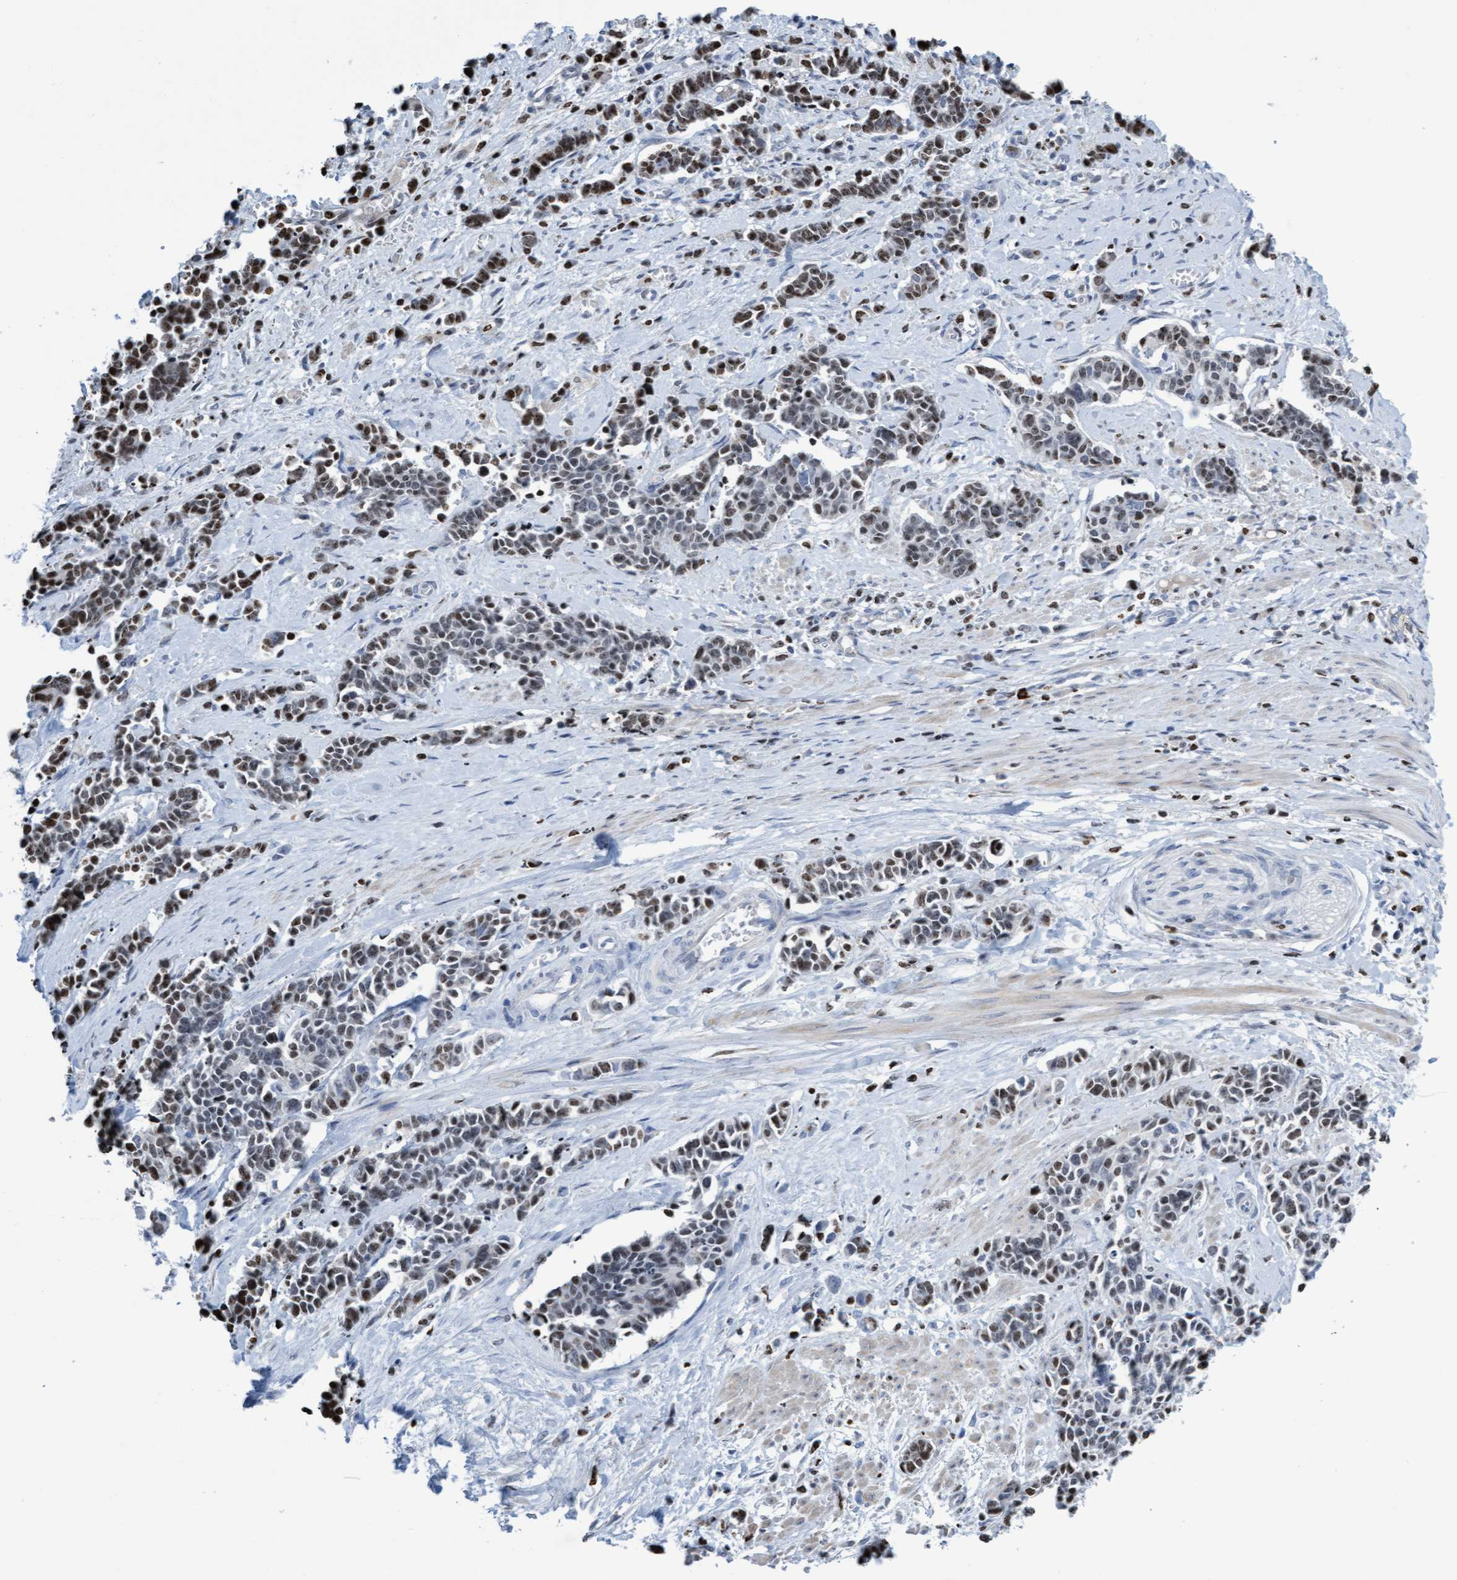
{"staining": {"intensity": "moderate", "quantity": "25%-75%", "location": "nuclear"}, "tissue": "cervical cancer", "cell_type": "Tumor cells", "image_type": "cancer", "snomed": [{"axis": "morphology", "description": "Squamous cell carcinoma, NOS"}, {"axis": "topography", "description": "Cervix"}], "caption": "Moderate nuclear positivity is appreciated in about 25%-75% of tumor cells in cervical squamous cell carcinoma. (DAB (3,3'-diaminobenzidine) = brown stain, brightfield microscopy at high magnification).", "gene": "CBX2", "patient": {"sex": "female", "age": 35}}